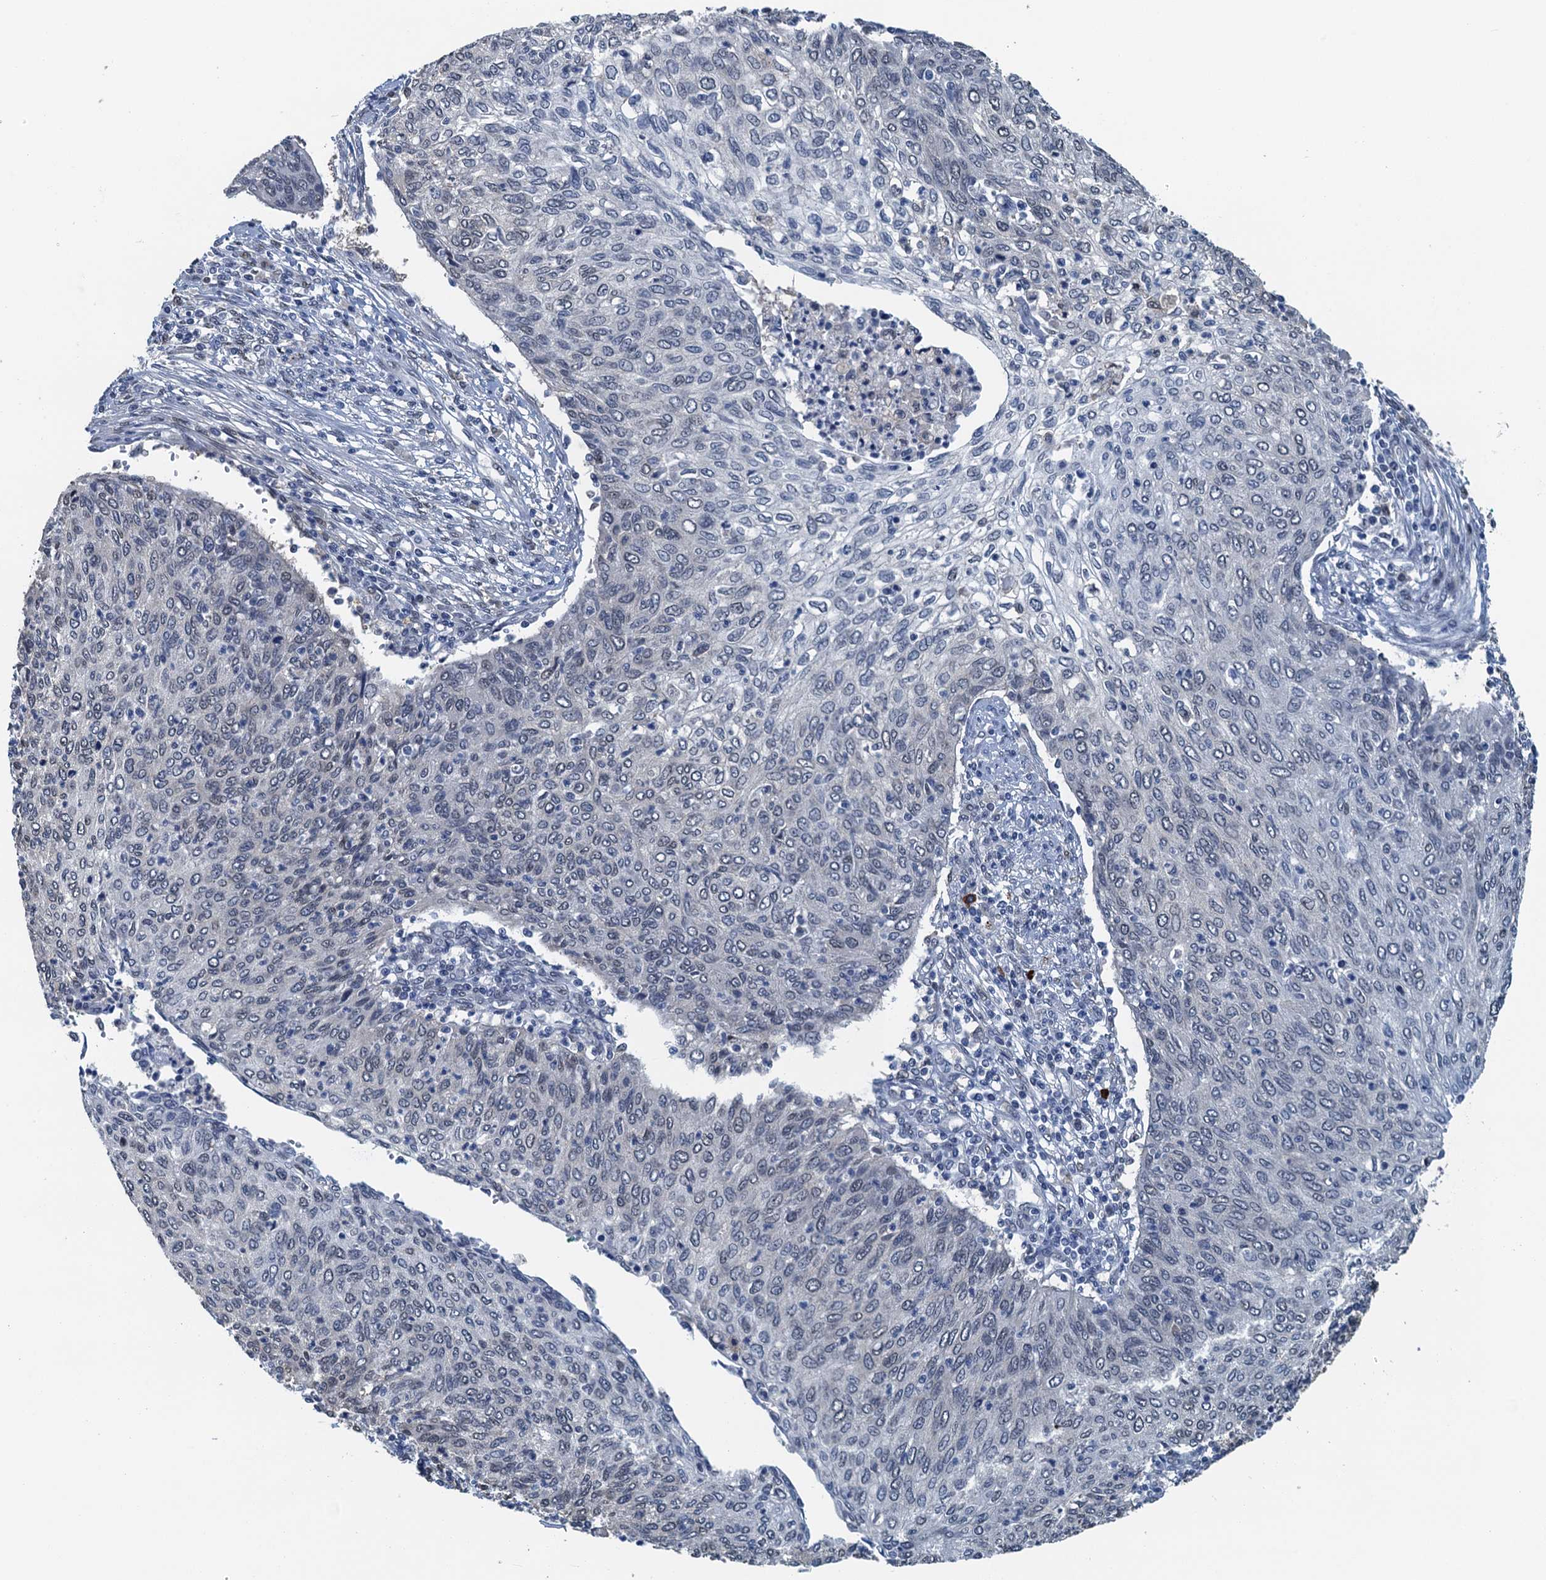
{"staining": {"intensity": "negative", "quantity": "none", "location": "none"}, "tissue": "cervical cancer", "cell_type": "Tumor cells", "image_type": "cancer", "snomed": [{"axis": "morphology", "description": "Squamous cell carcinoma, NOS"}, {"axis": "topography", "description": "Cervix"}], "caption": "This is an IHC image of human cervical squamous cell carcinoma. There is no expression in tumor cells.", "gene": "AHCY", "patient": {"sex": "female", "age": 38}}